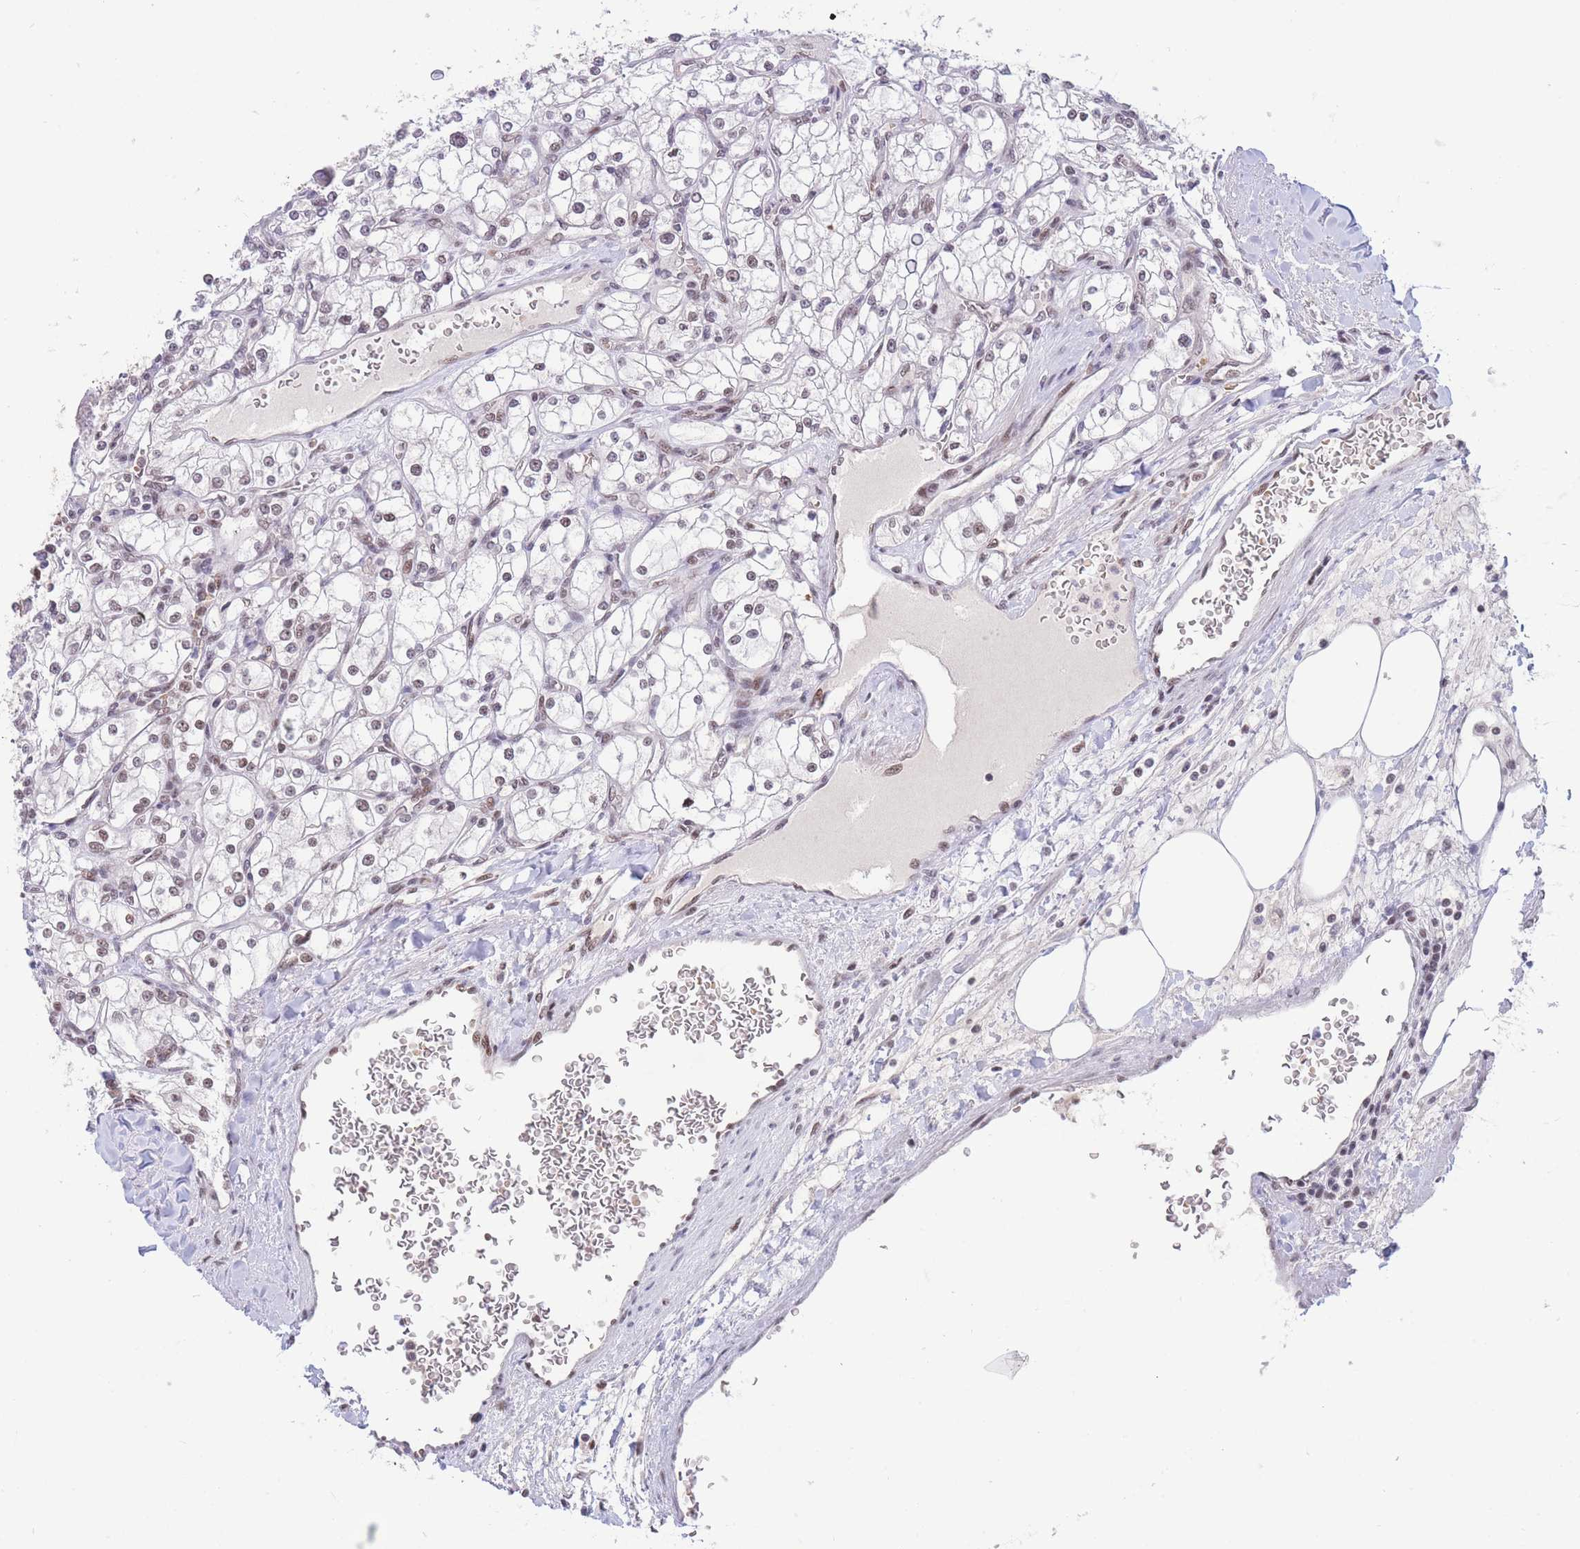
{"staining": {"intensity": "weak", "quantity": ">75%", "location": "nuclear"}, "tissue": "renal cancer", "cell_type": "Tumor cells", "image_type": "cancer", "snomed": [{"axis": "morphology", "description": "Adenocarcinoma, NOS"}, {"axis": "topography", "description": "Kidney"}], "caption": "Brown immunohistochemical staining in renal cancer exhibits weak nuclear staining in approximately >75% of tumor cells.", "gene": "SMAD9", "patient": {"sex": "male", "age": 80}}